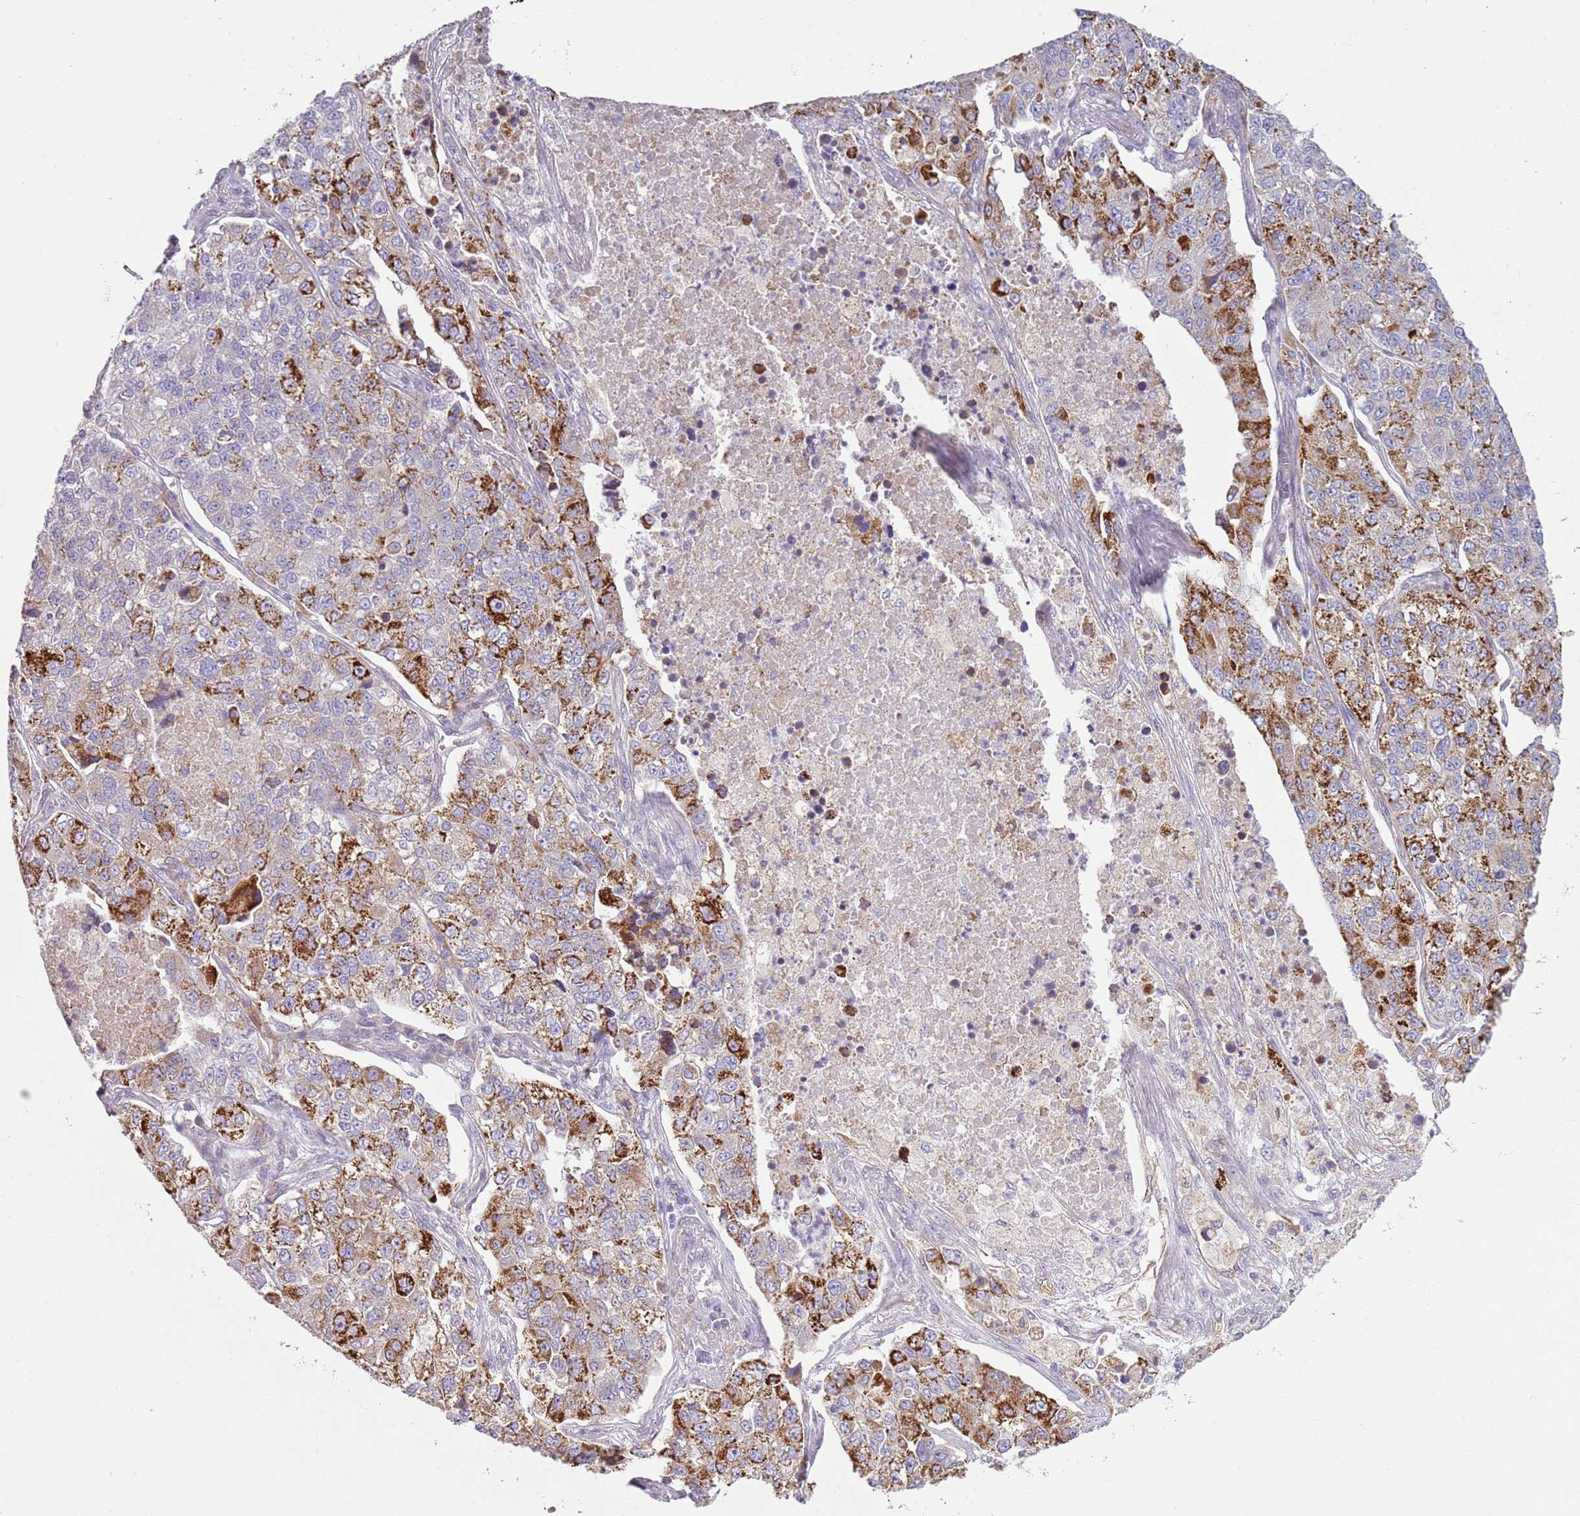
{"staining": {"intensity": "strong", "quantity": "25%-75%", "location": "cytoplasmic/membranous"}, "tissue": "lung cancer", "cell_type": "Tumor cells", "image_type": "cancer", "snomed": [{"axis": "morphology", "description": "Adenocarcinoma, NOS"}, {"axis": "topography", "description": "Lung"}], "caption": "DAB (3,3'-diaminobenzidine) immunohistochemical staining of adenocarcinoma (lung) reveals strong cytoplasmic/membranous protein expression in about 25%-75% of tumor cells. (Brightfield microscopy of DAB IHC at high magnification).", "gene": "OAF", "patient": {"sex": "male", "age": 49}}